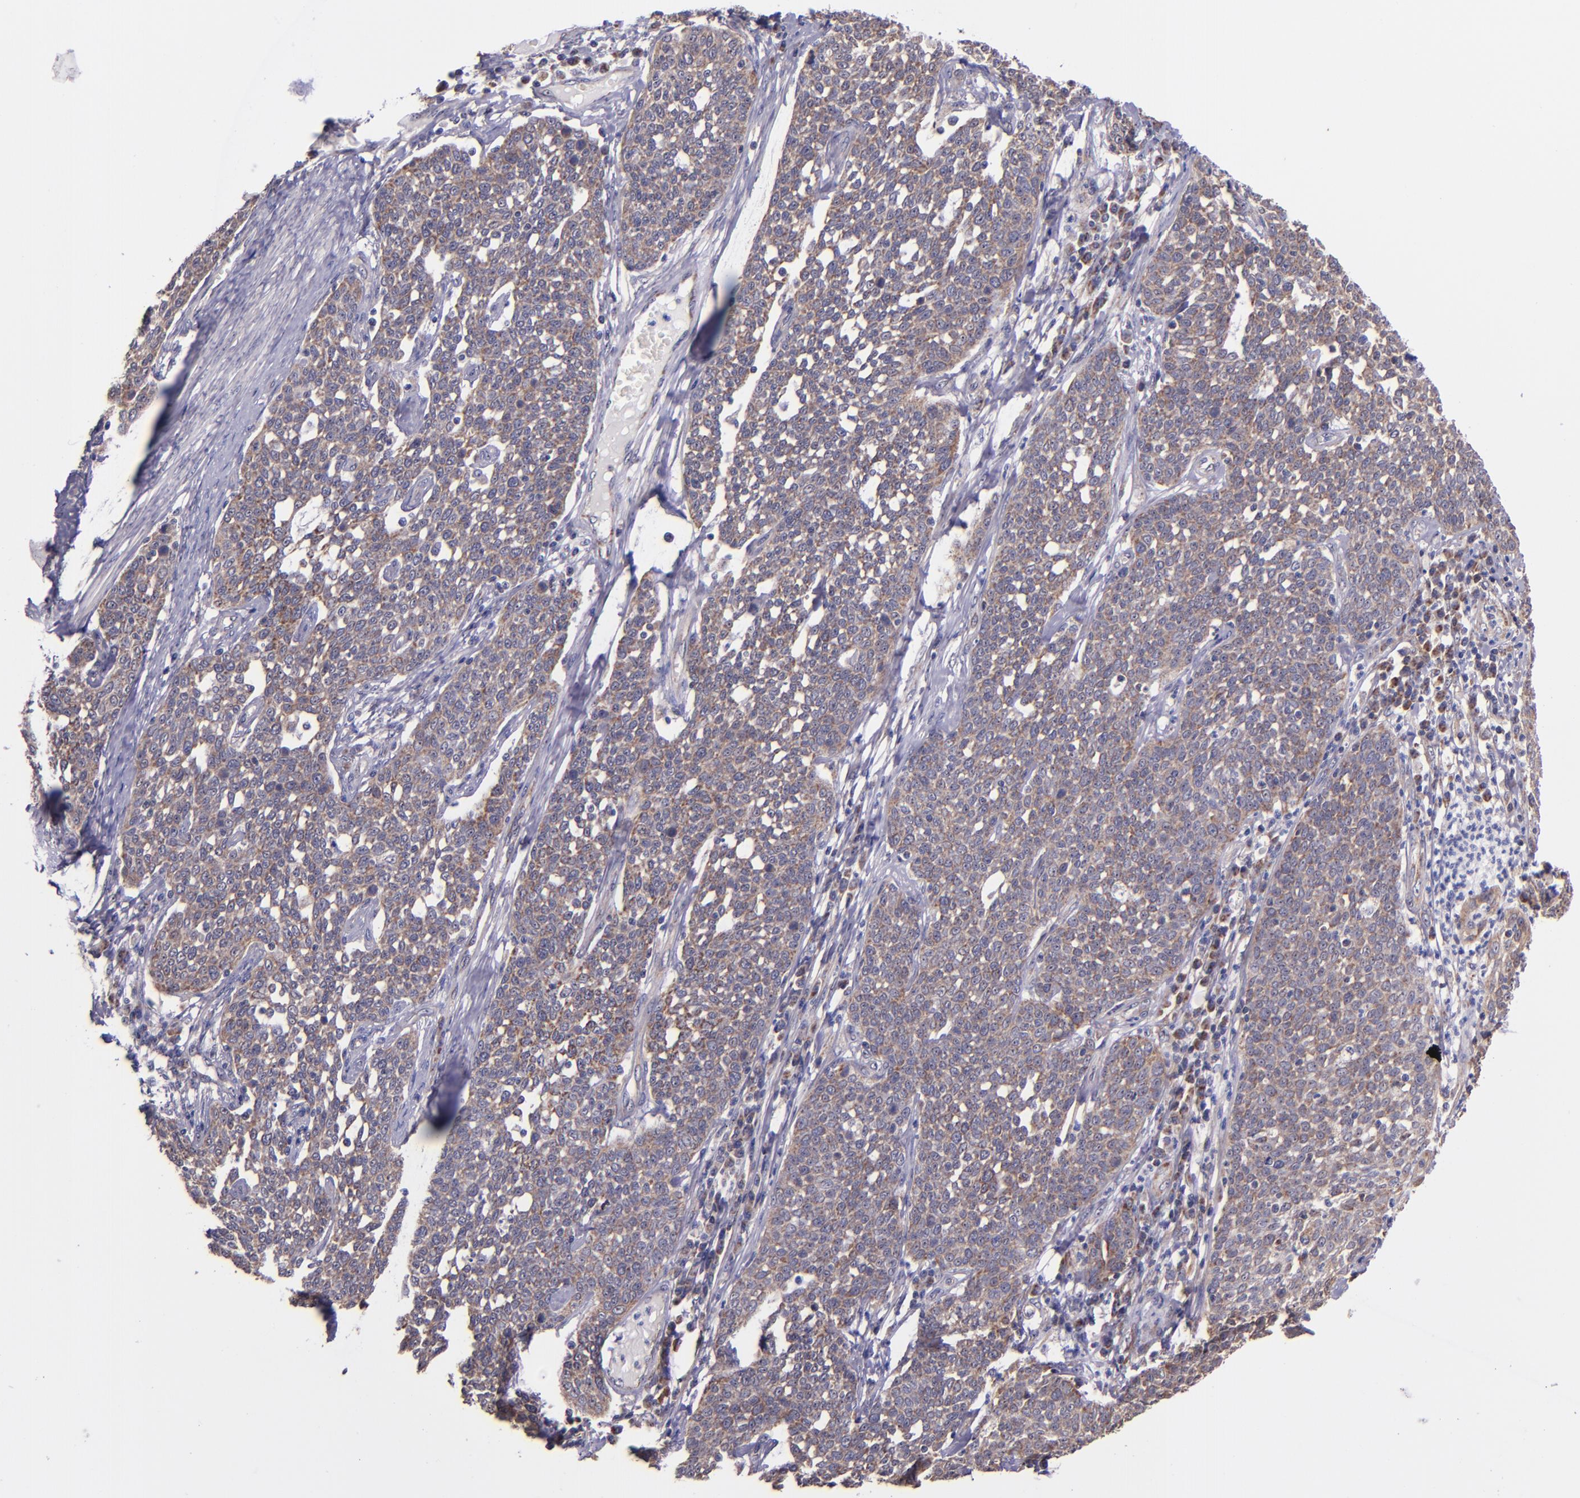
{"staining": {"intensity": "moderate", "quantity": ">75%", "location": "cytoplasmic/membranous"}, "tissue": "cervical cancer", "cell_type": "Tumor cells", "image_type": "cancer", "snomed": [{"axis": "morphology", "description": "Squamous cell carcinoma, NOS"}, {"axis": "topography", "description": "Cervix"}], "caption": "About >75% of tumor cells in human cervical cancer reveal moderate cytoplasmic/membranous protein positivity as visualized by brown immunohistochemical staining.", "gene": "SHC1", "patient": {"sex": "female", "age": 34}}